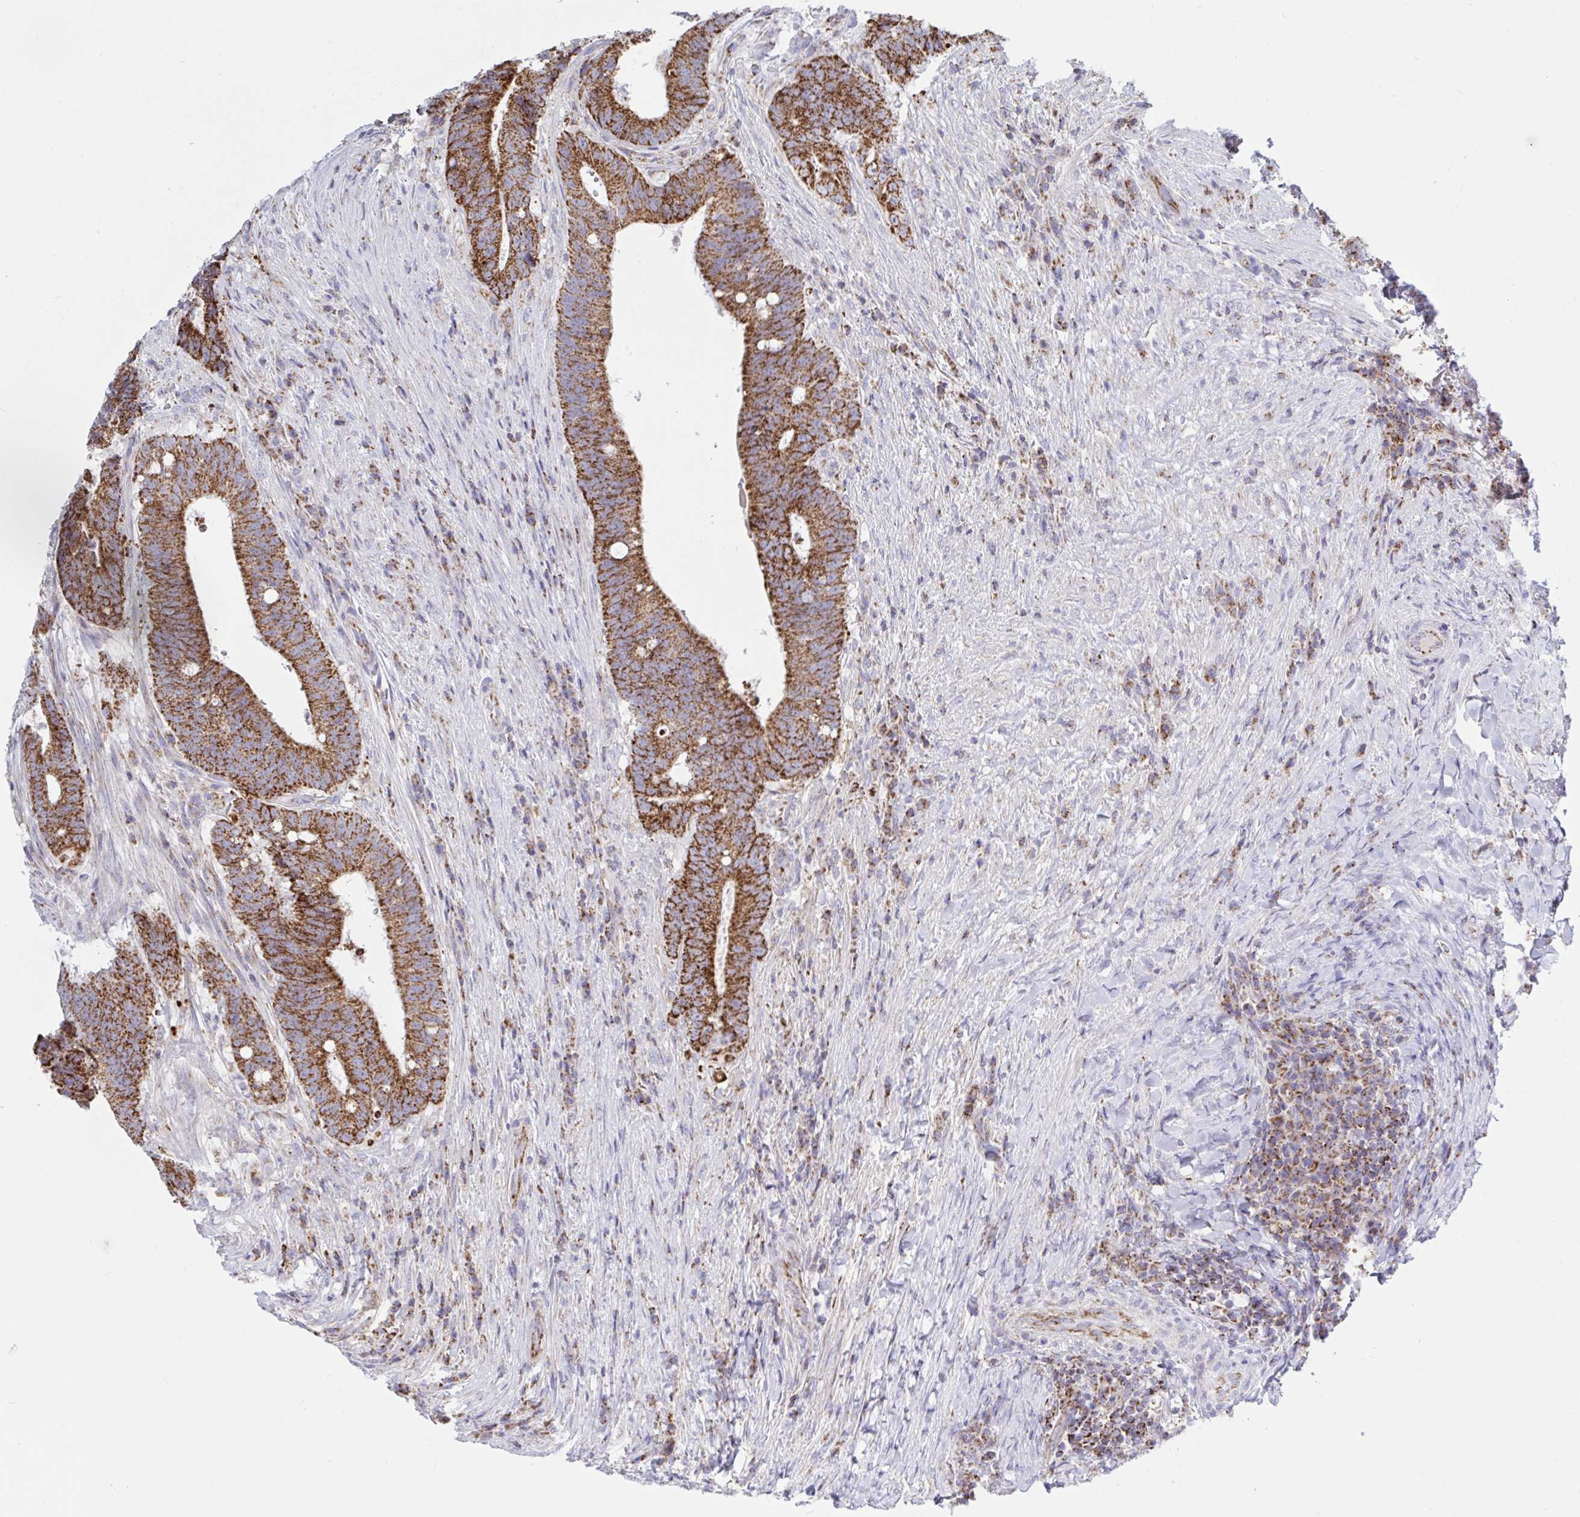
{"staining": {"intensity": "moderate", "quantity": ">75%", "location": "cytoplasmic/membranous"}, "tissue": "colorectal cancer", "cell_type": "Tumor cells", "image_type": "cancer", "snomed": [{"axis": "morphology", "description": "Adenocarcinoma, NOS"}, {"axis": "topography", "description": "Colon"}], "caption": "Immunohistochemistry of colorectal cancer displays medium levels of moderate cytoplasmic/membranous positivity in about >75% of tumor cells. Using DAB (brown) and hematoxylin (blue) stains, captured at high magnification using brightfield microscopy.", "gene": "HSPE1", "patient": {"sex": "female", "age": 43}}